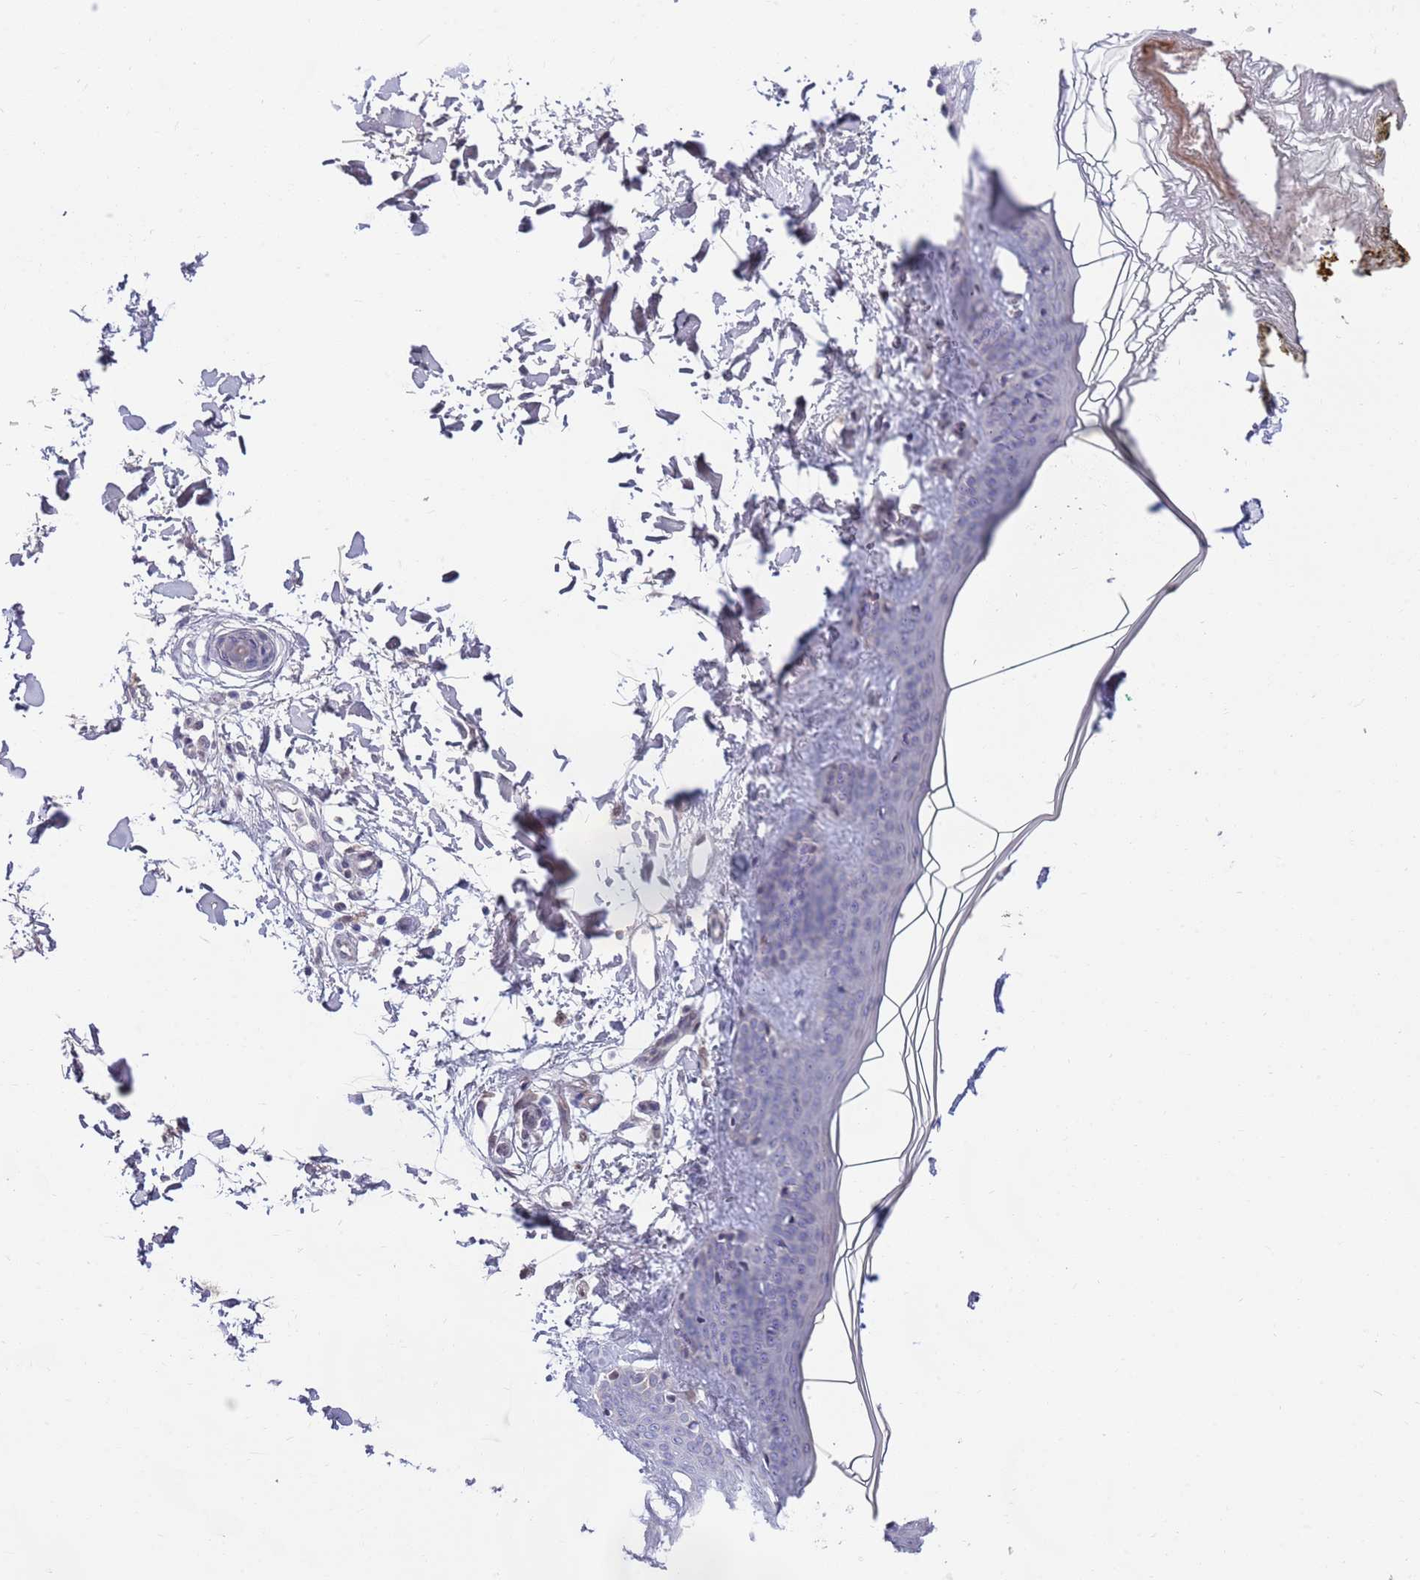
{"staining": {"intensity": "weak", "quantity": ">75%", "location": "nuclear"}, "tissue": "skin", "cell_type": "Fibroblasts", "image_type": "normal", "snomed": [{"axis": "morphology", "description": "Normal tissue, NOS"}, {"axis": "topography", "description": "Skin"}], "caption": "Protein expression analysis of unremarkable human skin reveals weak nuclear expression in approximately >75% of fibroblasts. (DAB = brown stain, brightfield microscopy at high magnification).", "gene": "NLRP6", "patient": {"sex": "female", "age": 34}}